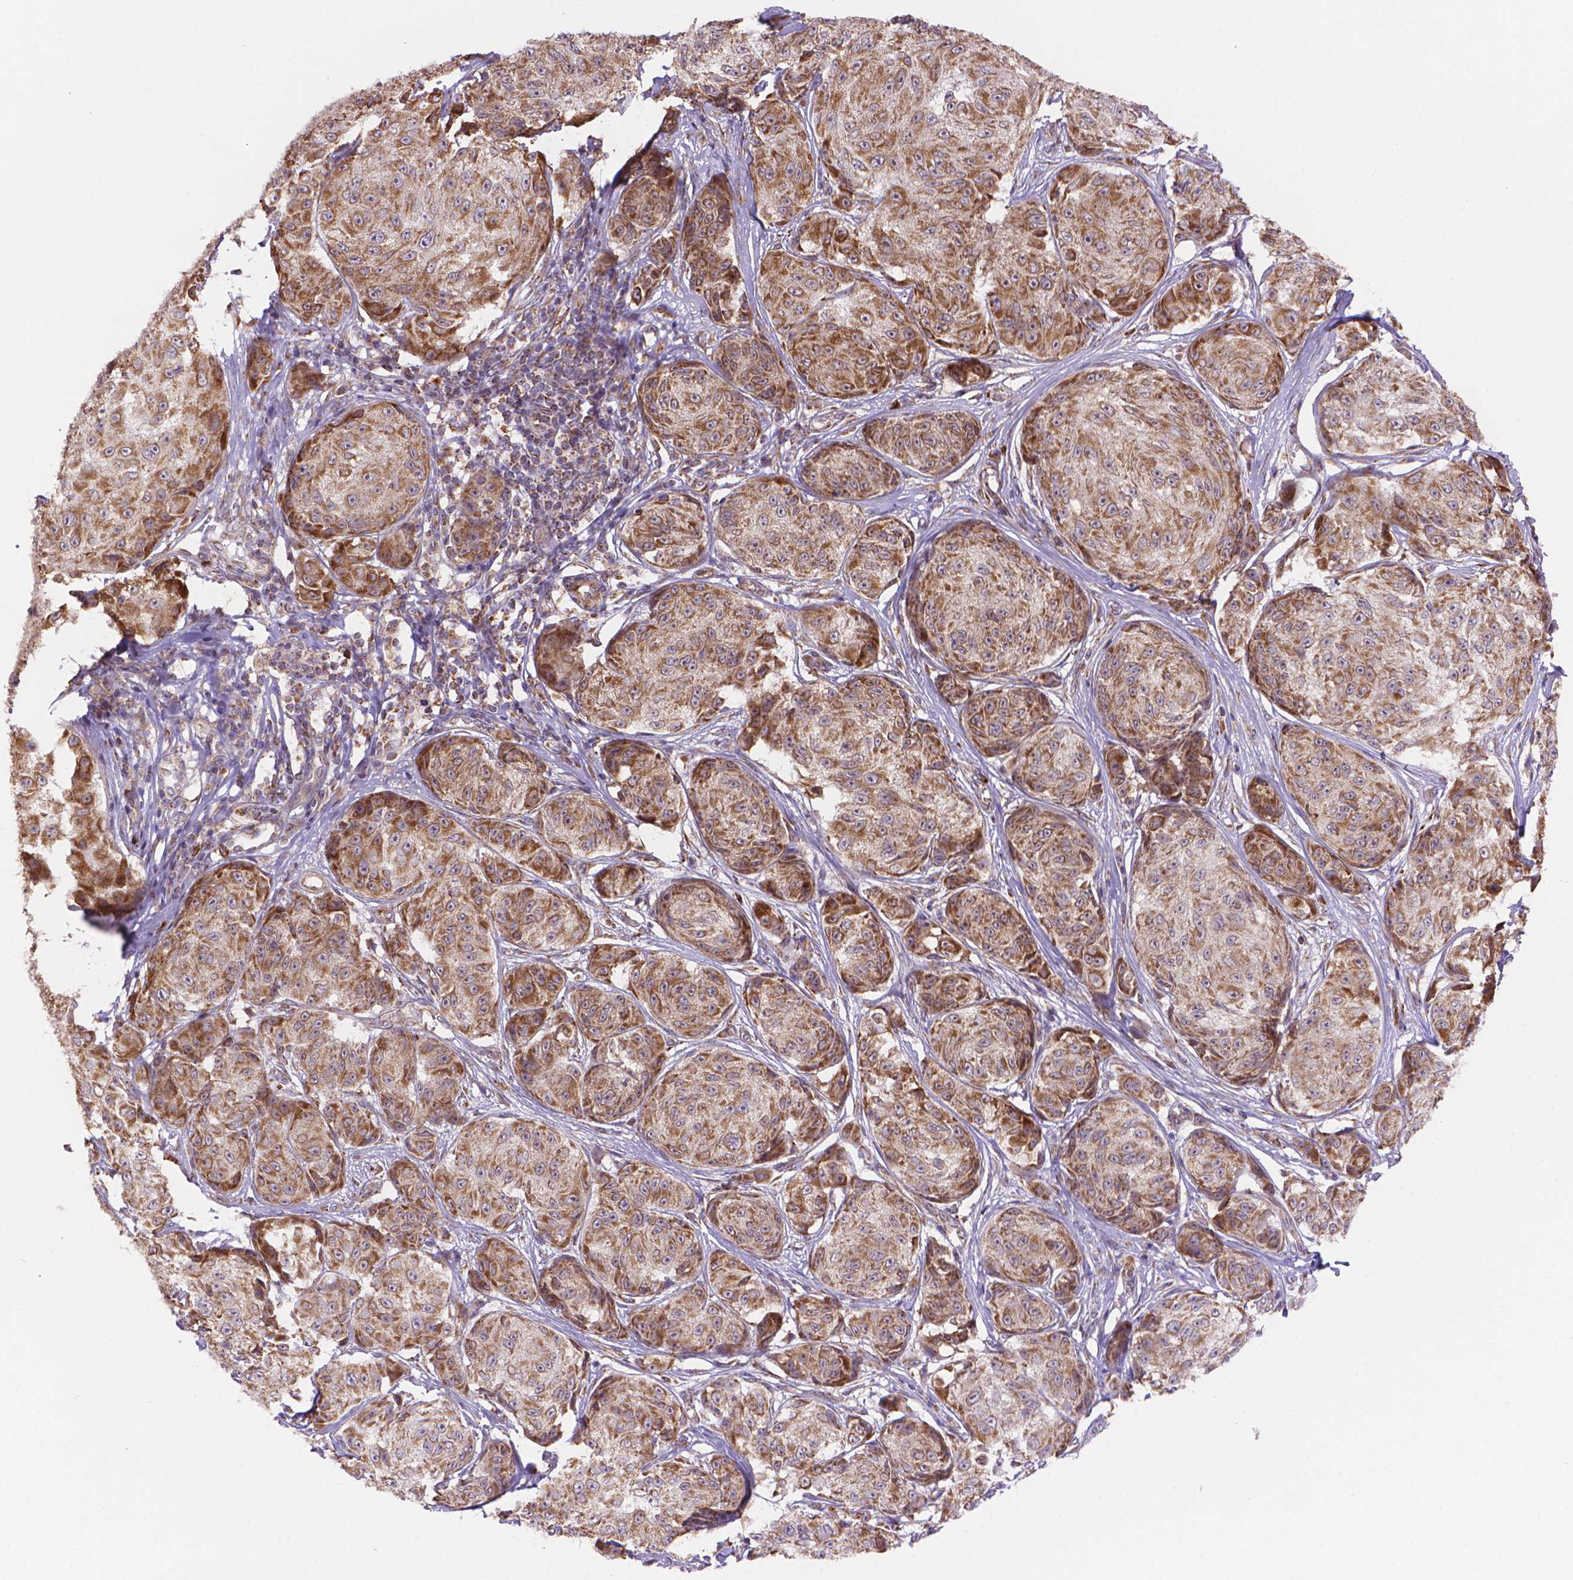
{"staining": {"intensity": "moderate", "quantity": ">75%", "location": "cytoplasmic/membranous"}, "tissue": "melanoma", "cell_type": "Tumor cells", "image_type": "cancer", "snomed": [{"axis": "morphology", "description": "Malignant melanoma, NOS"}, {"axis": "topography", "description": "Skin"}], "caption": "Protein expression analysis of human melanoma reveals moderate cytoplasmic/membranous expression in approximately >75% of tumor cells.", "gene": "CYYR1", "patient": {"sex": "male", "age": 61}}